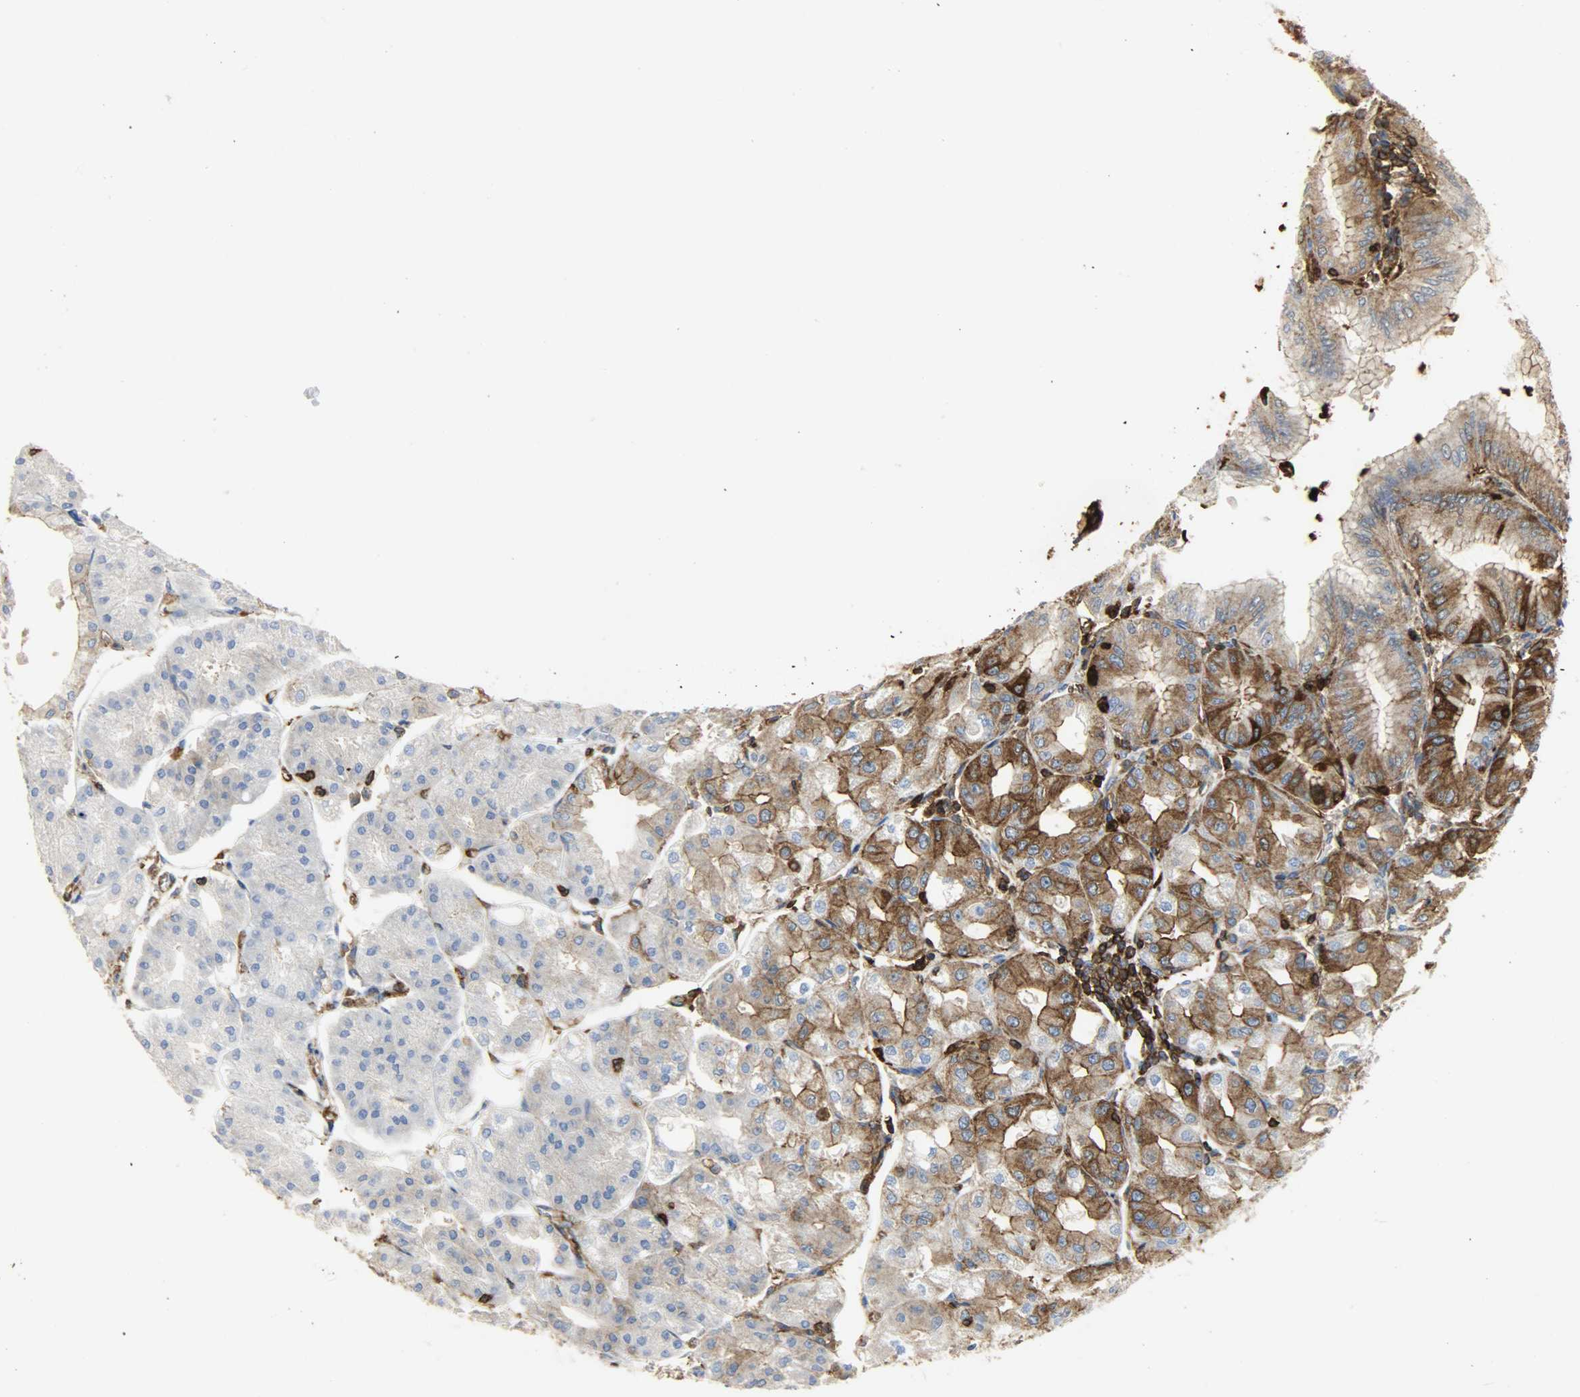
{"staining": {"intensity": "strong", "quantity": ">75%", "location": "cytoplasmic/membranous"}, "tissue": "stomach", "cell_type": "Glandular cells", "image_type": "normal", "snomed": [{"axis": "morphology", "description": "Normal tissue, NOS"}, {"axis": "topography", "description": "Stomach, lower"}], "caption": "The image displays staining of unremarkable stomach, revealing strong cytoplasmic/membranous protein staining (brown color) within glandular cells. (DAB (3,3'-diaminobenzidine) IHC, brown staining for protein, blue staining for nuclei).", "gene": "VASP", "patient": {"sex": "male", "age": 71}}